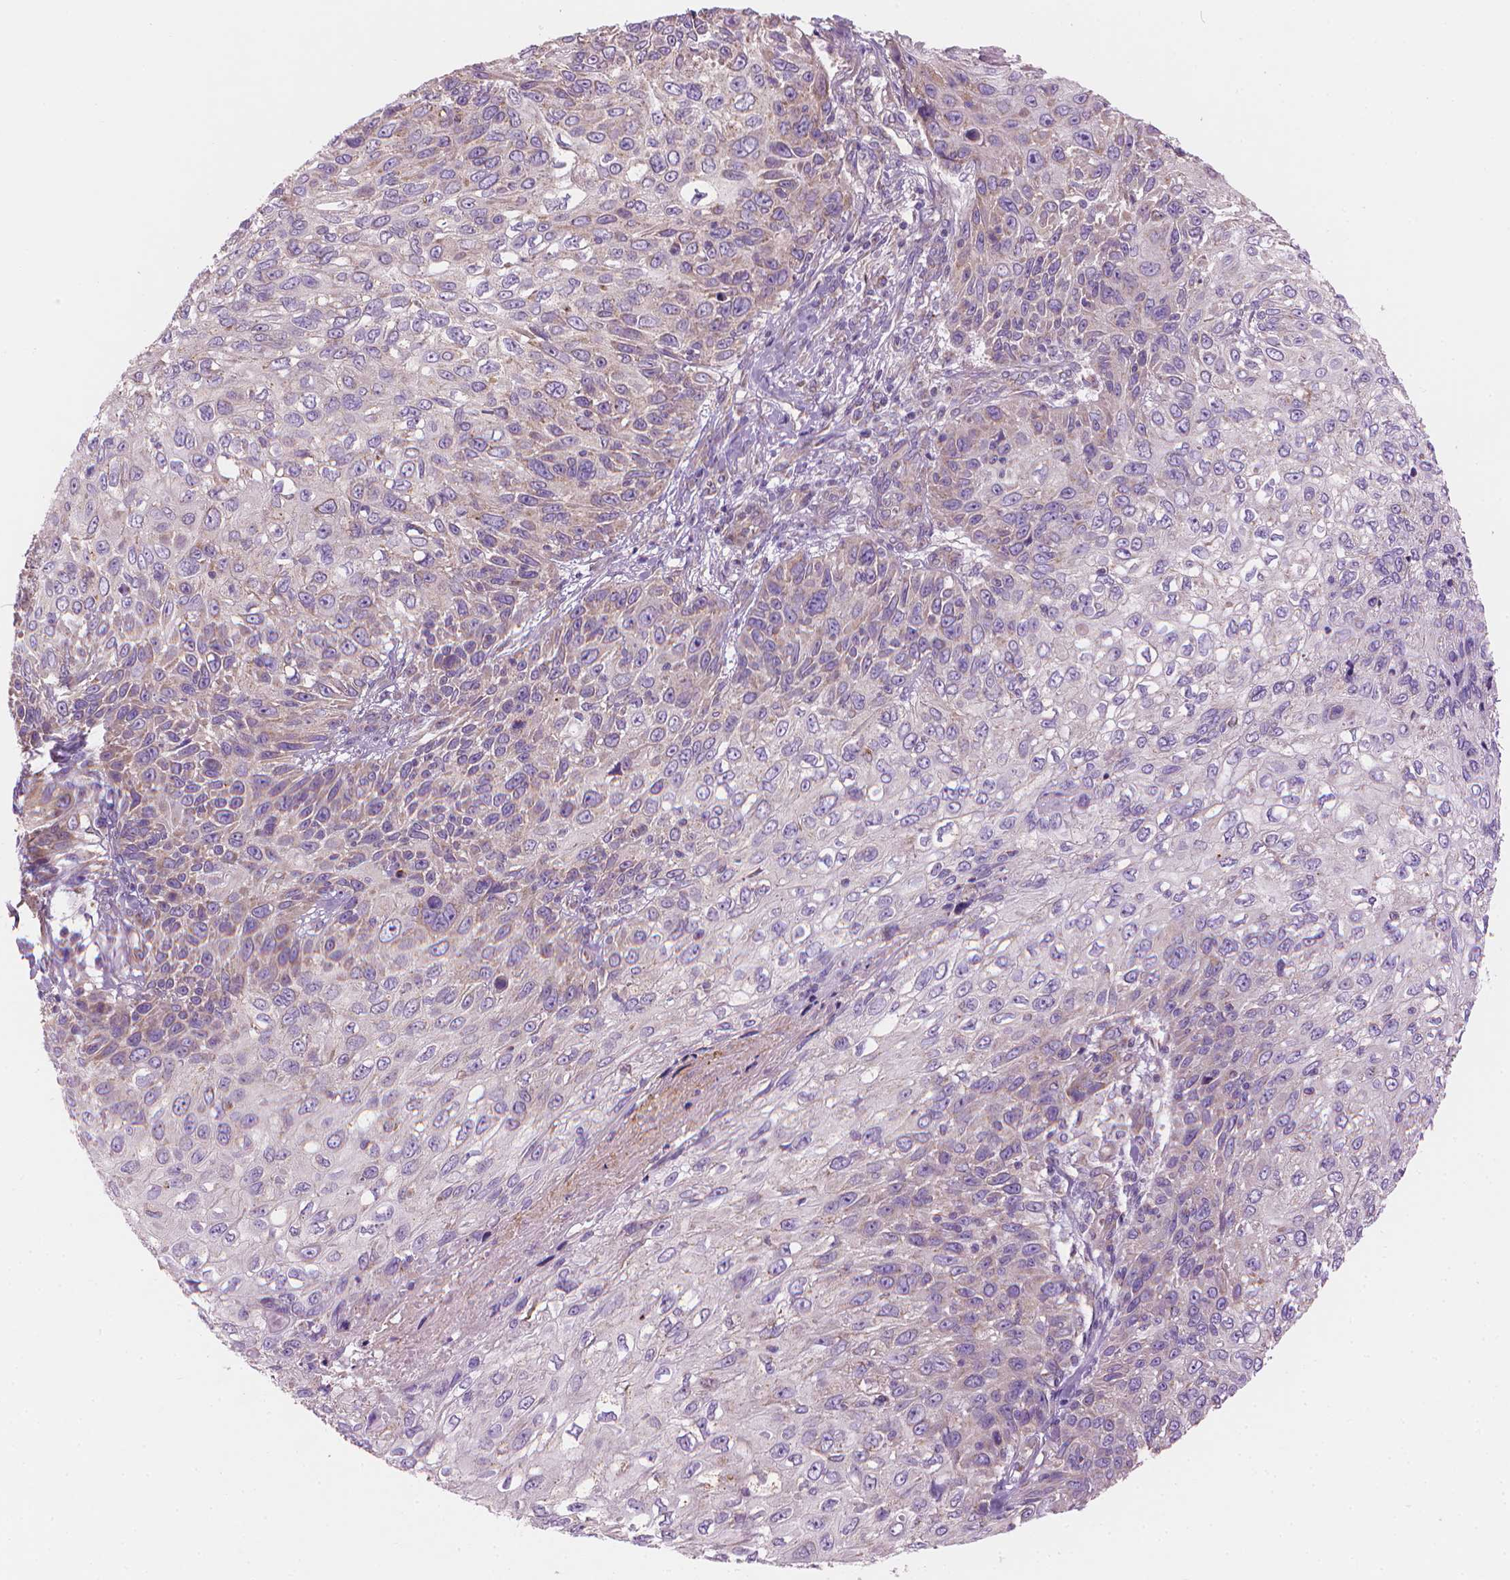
{"staining": {"intensity": "weak", "quantity": "<25%", "location": "cytoplasmic/membranous"}, "tissue": "skin cancer", "cell_type": "Tumor cells", "image_type": "cancer", "snomed": [{"axis": "morphology", "description": "Squamous cell carcinoma, NOS"}, {"axis": "topography", "description": "Skin"}], "caption": "Immunohistochemistry micrograph of skin cancer stained for a protein (brown), which exhibits no staining in tumor cells.", "gene": "TTC29", "patient": {"sex": "male", "age": 92}}